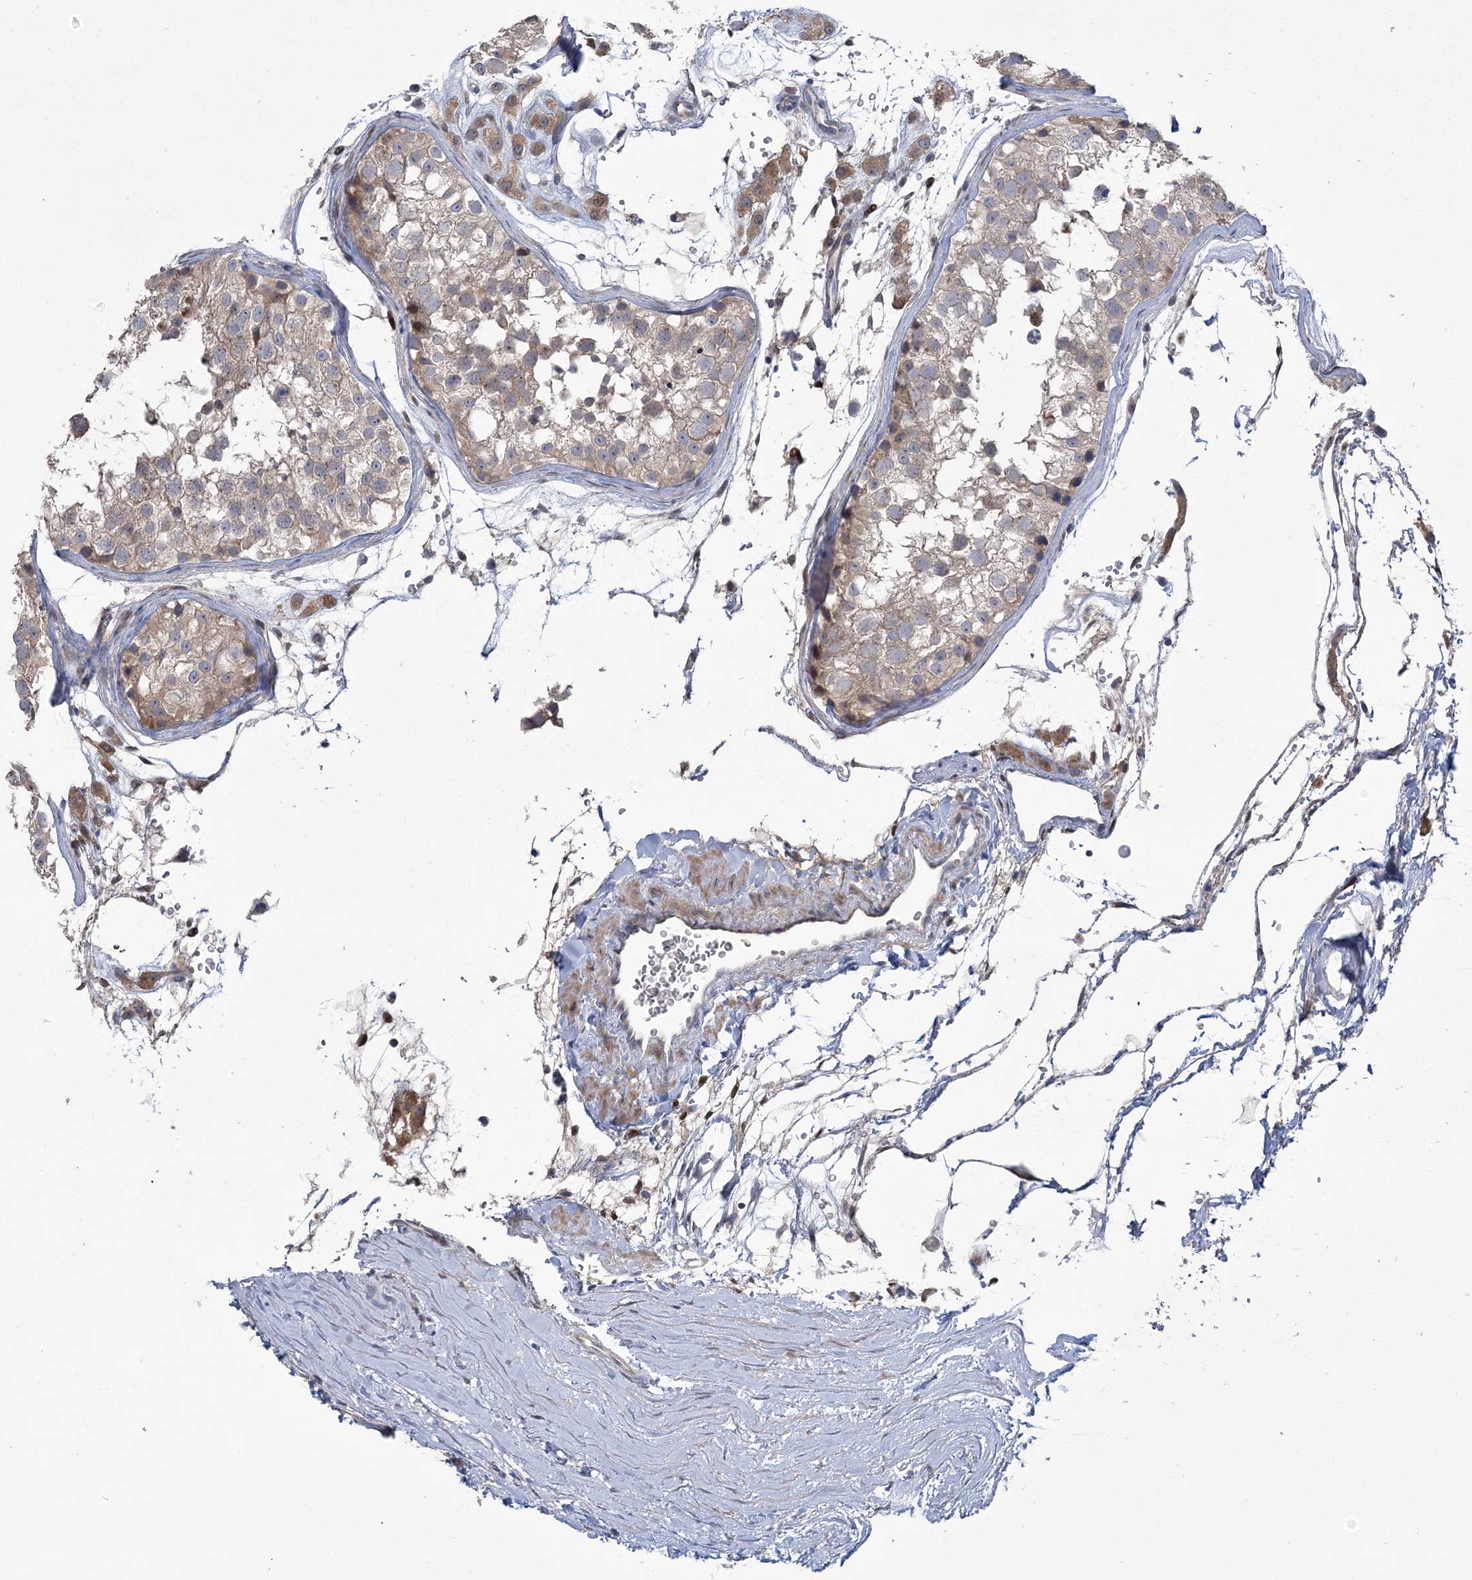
{"staining": {"intensity": "moderate", "quantity": "25%-75%", "location": "cytoplasmic/membranous"}, "tissue": "testis", "cell_type": "Cells in seminiferous ducts", "image_type": "normal", "snomed": [{"axis": "morphology", "description": "Normal tissue, NOS"}, {"axis": "morphology", "description": "Adenocarcinoma, metastatic, NOS"}, {"axis": "topography", "description": "Testis"}], "caption": "Testis stained with DAB (3,3'-diaminobenzidine) immunohistochemistry demonstrates medium levels of moderate cytoplasmic/membranous expression in about 25%-75% of cells in seminiferous ducts.", "gene": "WBP1L", "patient": {"sex": "male", "age": 26}}